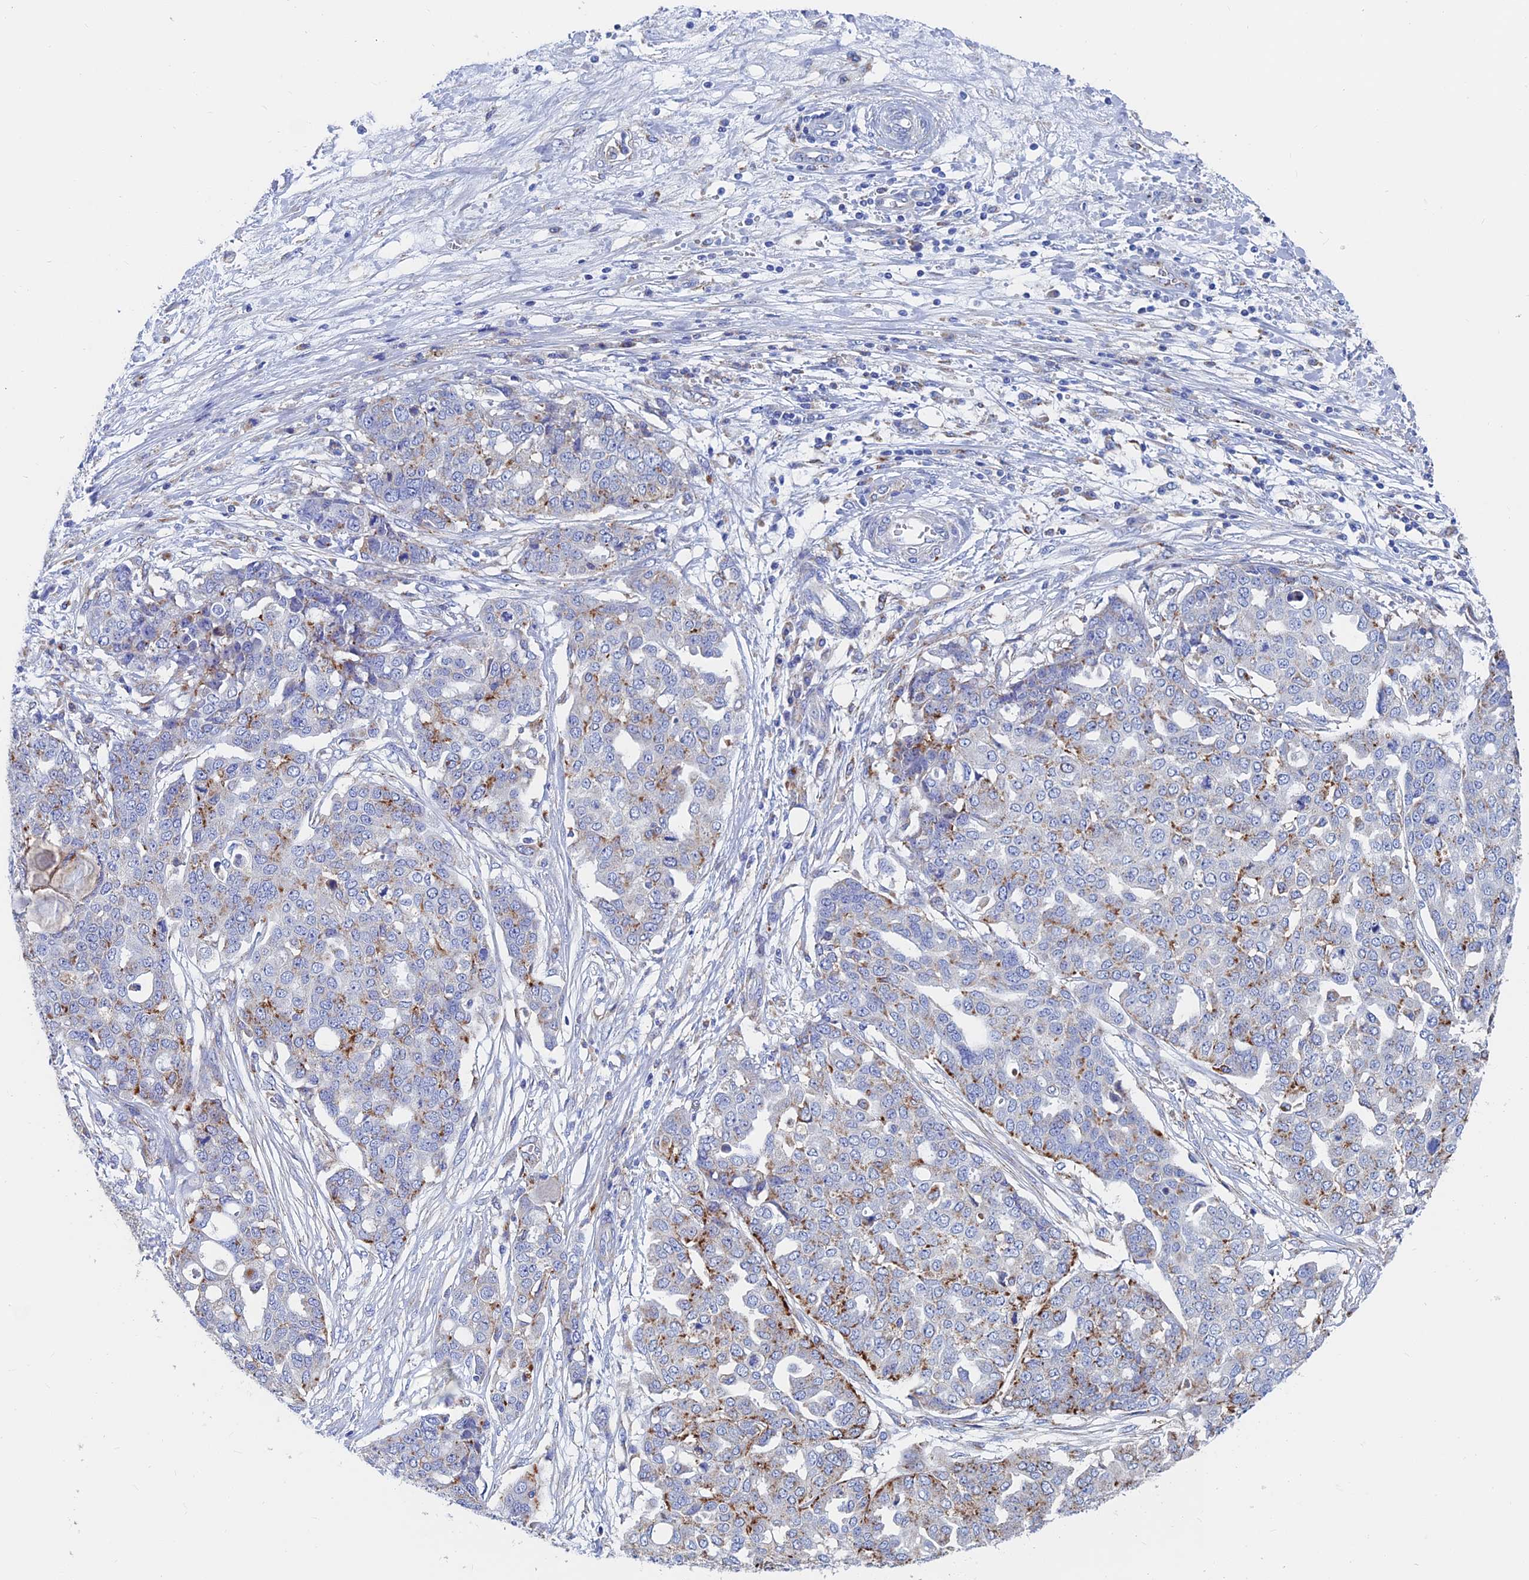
{"staining": {"intensity": "moderate", "quantity": "25%-75%", "location": "cytoplasmic/membranous"}, "tissue": "ovarian cancer", "cell_type": "Tumor cells", "image_type": "cancer", "snomed": [{"axis": "morphology", "description": "Cystadenocarcinoma, serous, NOS"}, {"axis": "topography", "description": "Soft tissue"}, {"axis": "topography", "description": "Ovary"}], "caption": "About 25%-75% of tumor cells in ovarian serous cystadenocarcinoma exhibit moderate cytoplasmic/membranous protein positivity as visualized by brown immunohistochemical staining.", "gene": "SPNS1", "patient": {"sex": "female", "age": 57}}